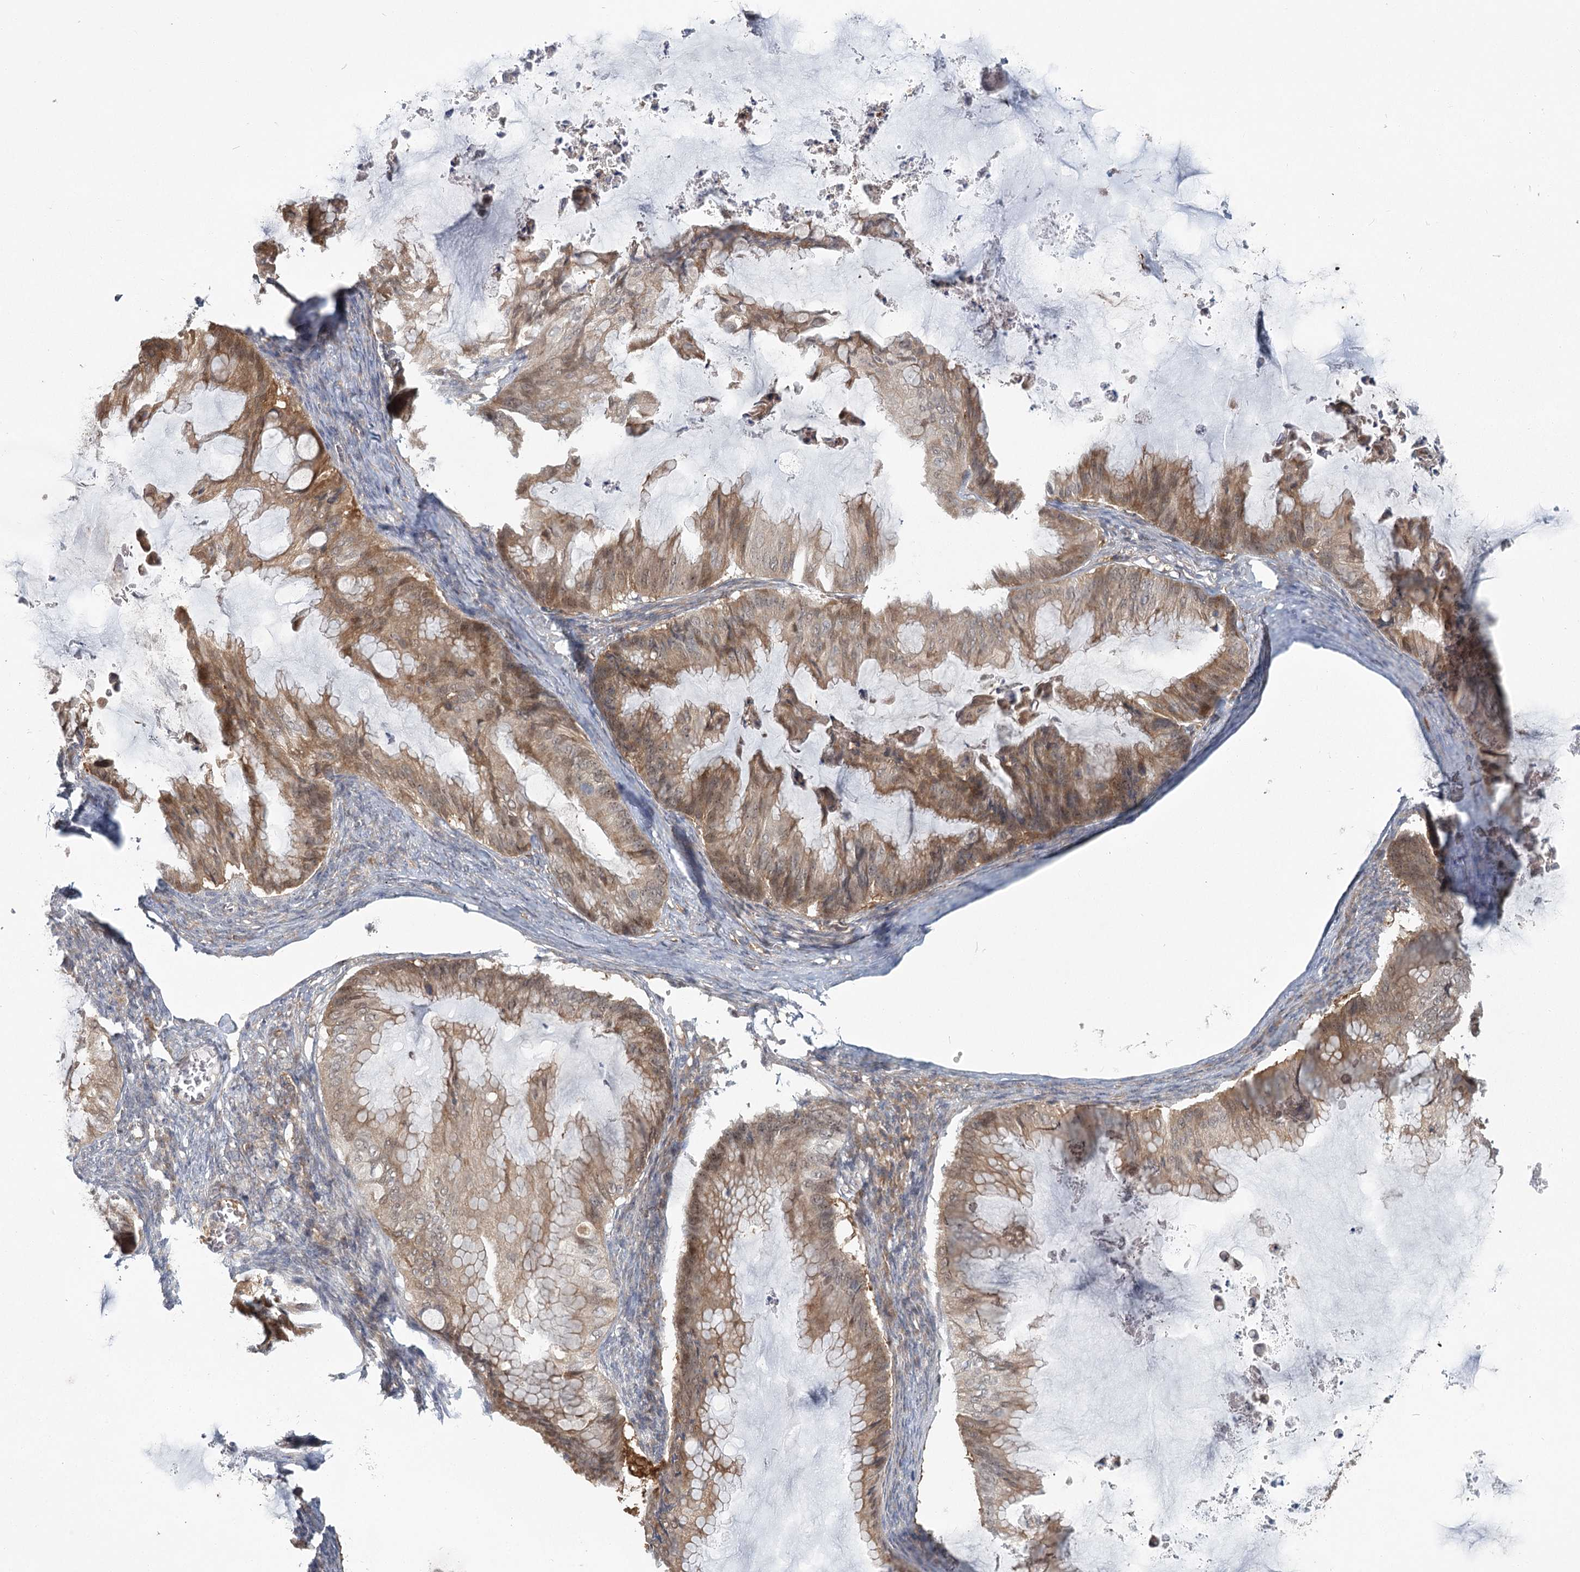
{"staining": {"intensity": "moderate", "quantity": ">75%", "location": "cytoplasmic/membranous,nuclear"}, "tissue": "ovarian cancer", "cell_type": "Tumor cells", "image_type": "cancer", "snomed": [{"axis": "morphology", "description": "Cystadenocarcinoma, mucinous, NOS"}, {"axis": "topography", "description": "Ovary"}], "caption": "Immunohistochemical staining of mucinous cystadenocarcinoma (ovarian) displays moderate cytoplasmic/membranous and nuclear protein staining in approximately >75% of tumor cells. Immunohistochemistry stains the protein in brown and the nuclei are stained blue.", "gene": "THNSL1", "patient": {"sex": "female", "age": 71}}